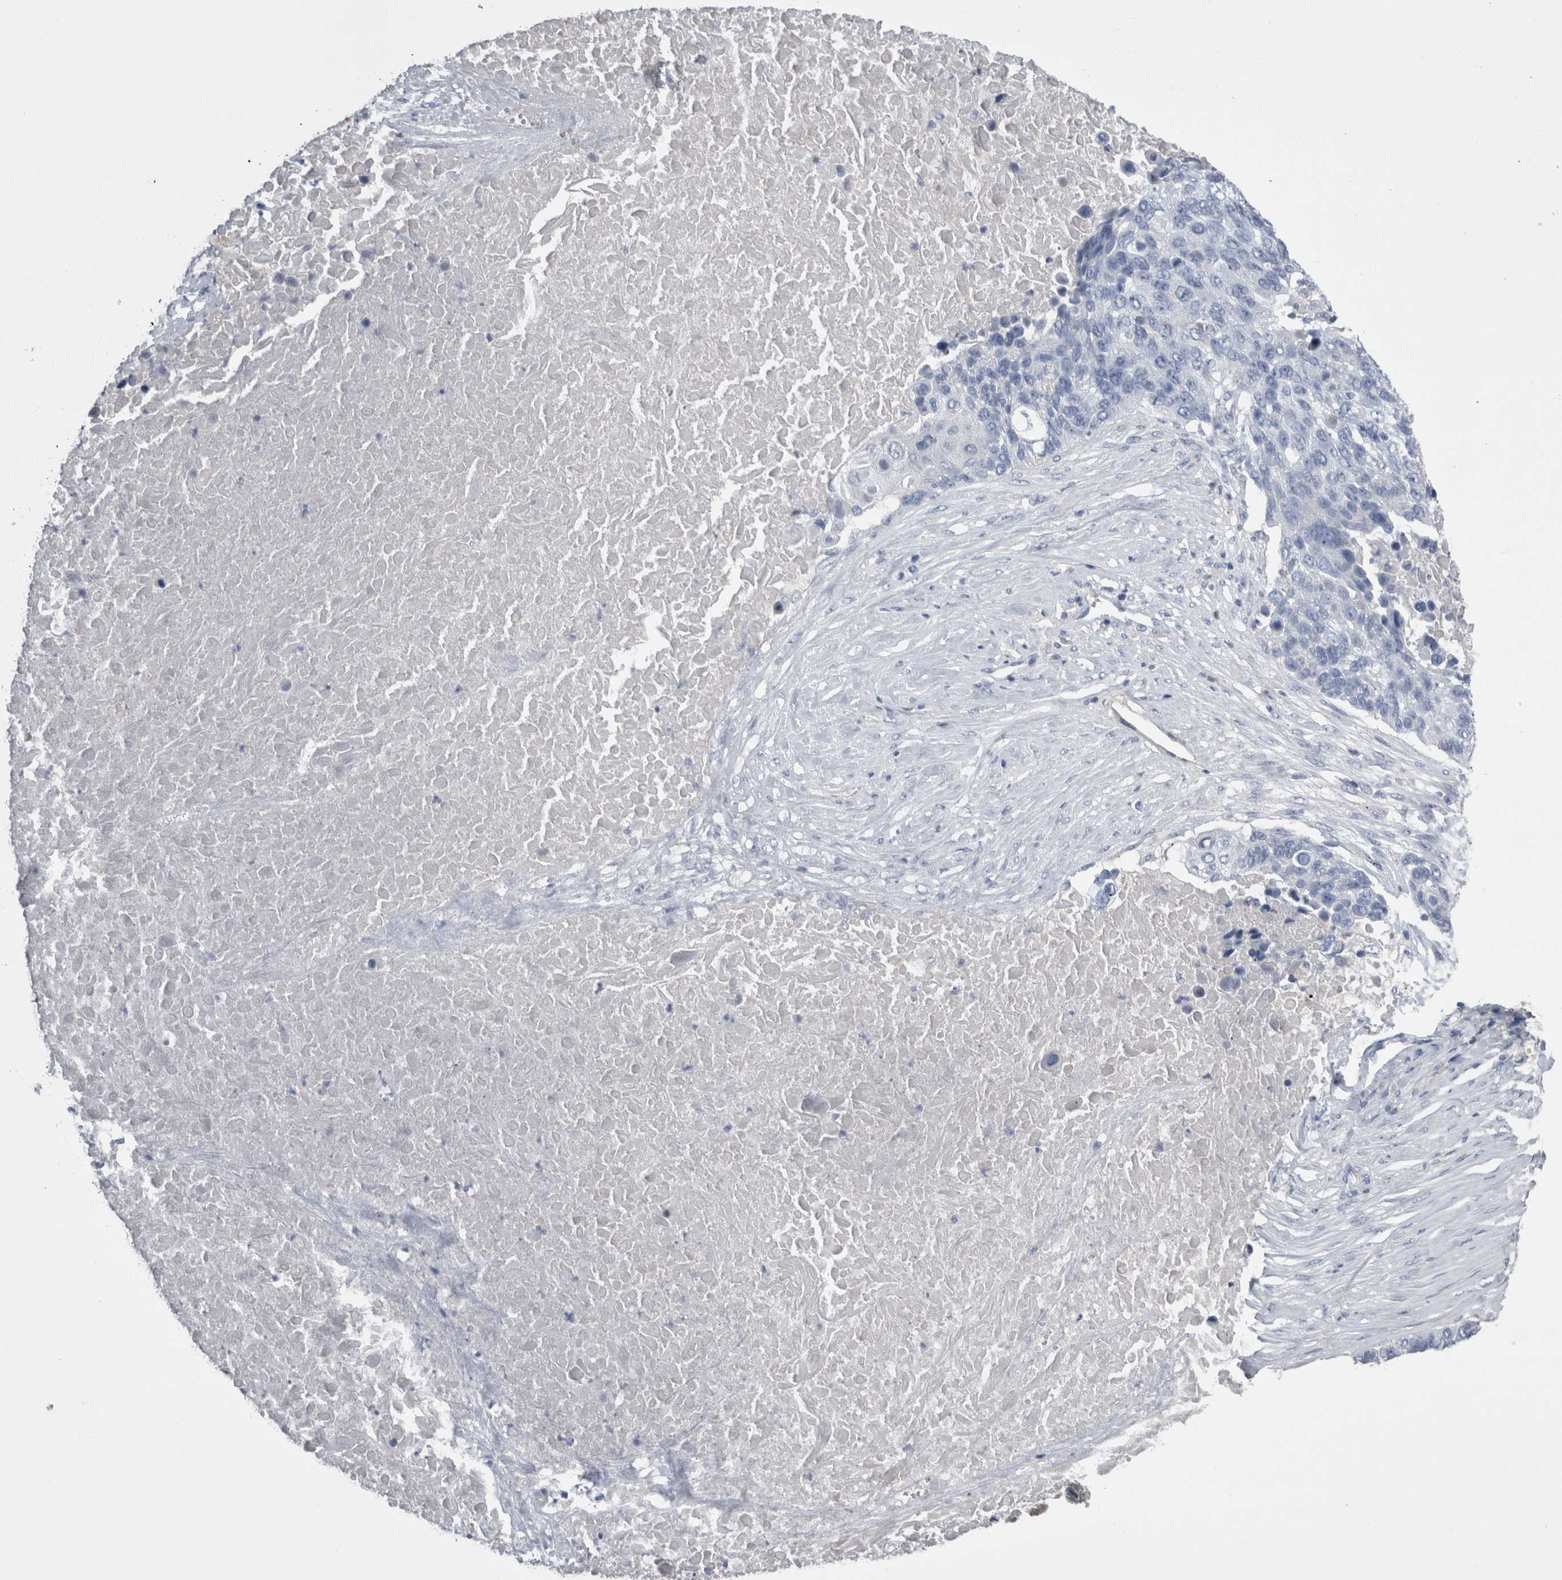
{"staining": {"intensity": "negative", "quantity": "none", "location": "none"}, "tissue": "lung cancer", "cell_type": "Tumor cells", "image_type": "cancer", "snomed": [{"axis": "morphology", "description": "Squamous cell carcinoma, NOS"}, {"axis": "topography", "description": "Lung"}], "caption": "A high-resolution micrograph shows immunohistochemistry (IHC) staining of lung cancer (squamous cell carcinoma), which exhibits no significant positivity in tumor cells.", "gene": "REG1A", "patient": {"sex": "male", "age": 66}}